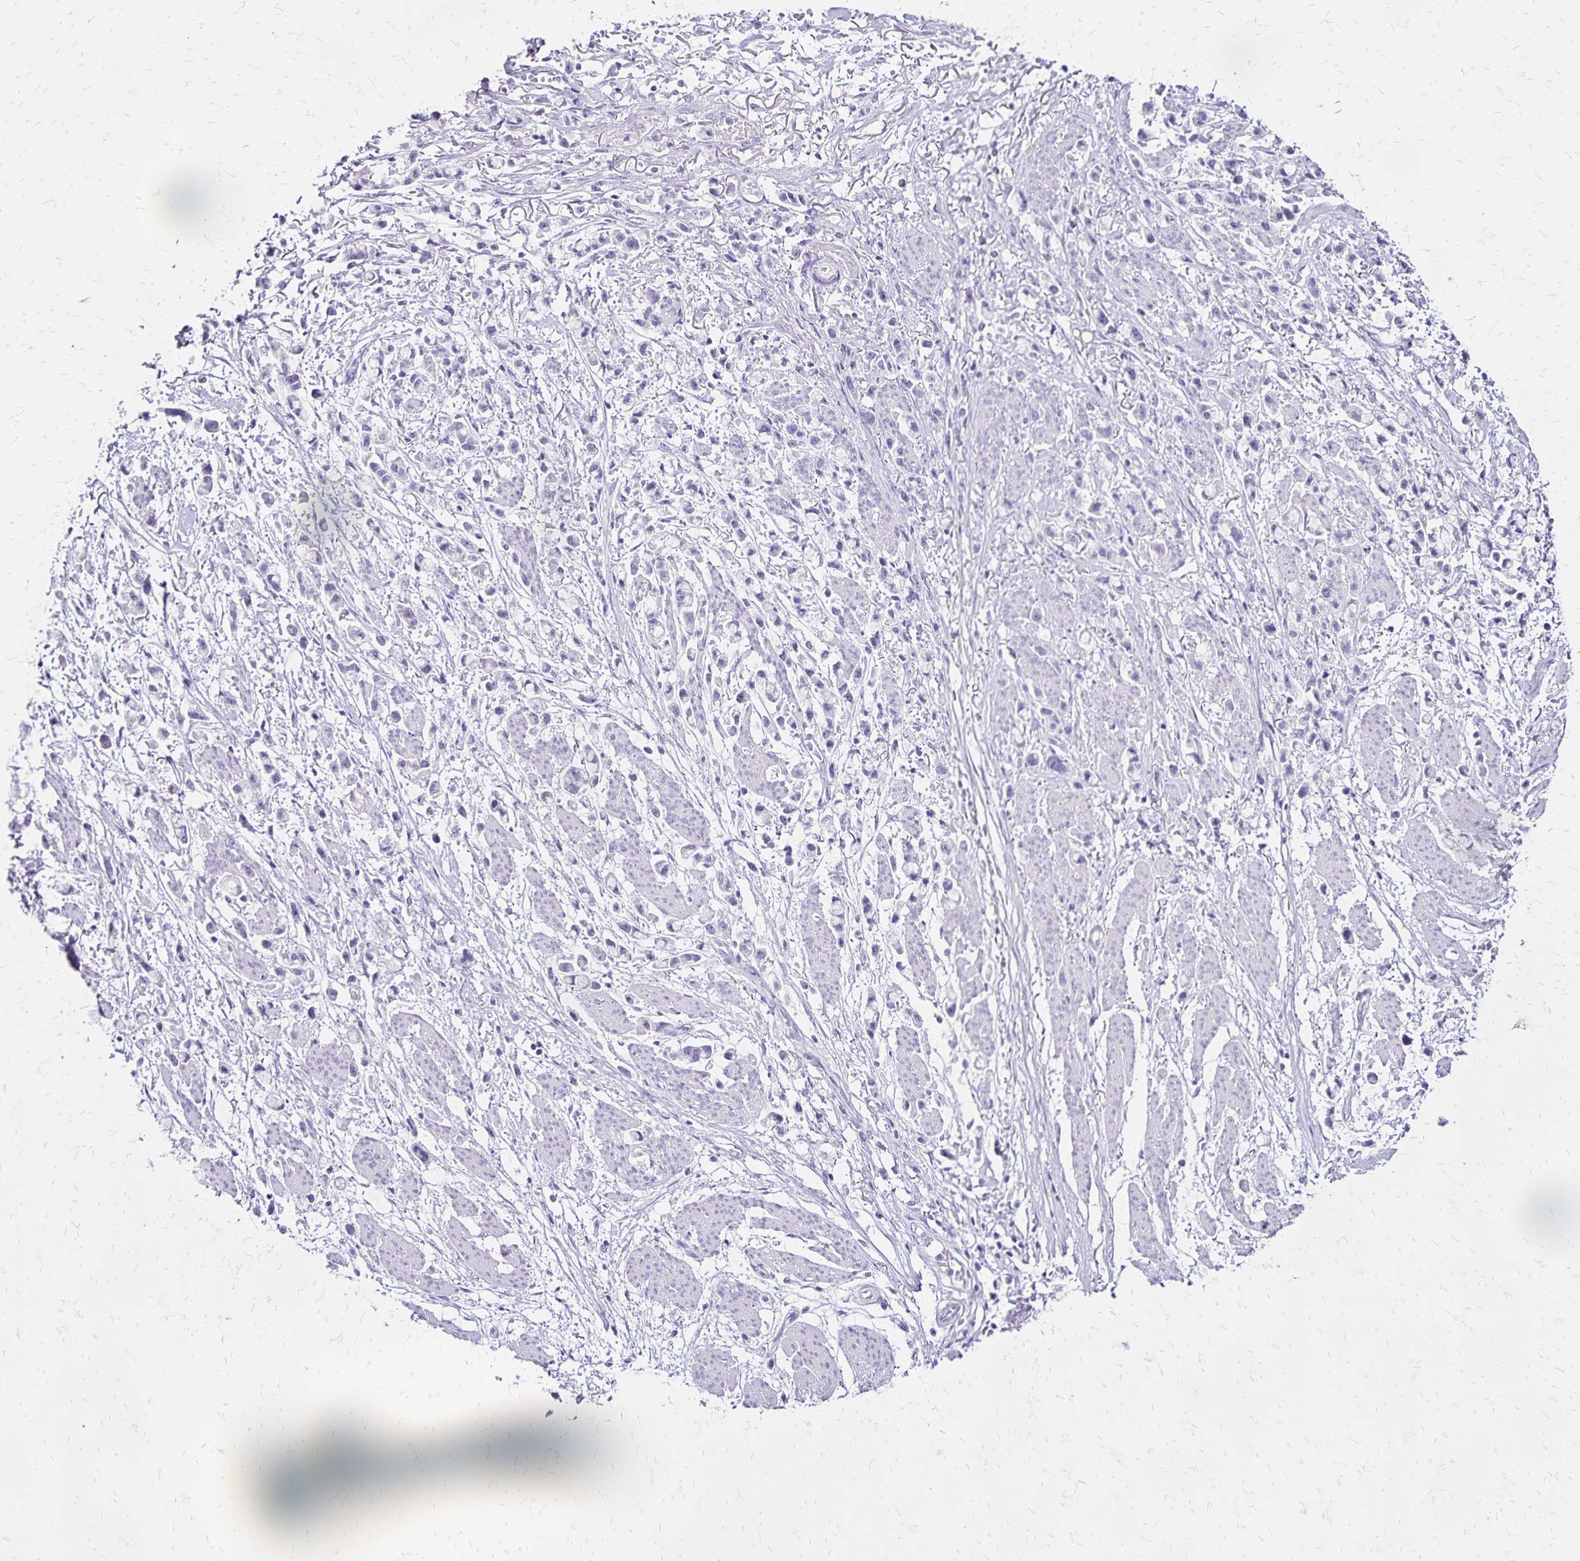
{"staining": {"intensity": "negative", "quantity": "none", "location": "none"}, "tissue": "stomach cancer", "cell_type": "Tumor cells", "image_type": "cancer", "snomed": [{"axis": "morphology", "description": "Adenocarcinoma, NOS"}, {"axis": "topography", "description": "Stomach"}], "caption": "DAB (3,3'-diaminobenzidine) immunohistochemical staining of stomach cancer displays no significant expression in tumor cells. (DAB (3,3'-diaminobenzidine) immunohistochemistry (IHC) with hematoxylin counter stain).", "gene": "LIN28B", "patient": {"sex": "female", "age": 81}}